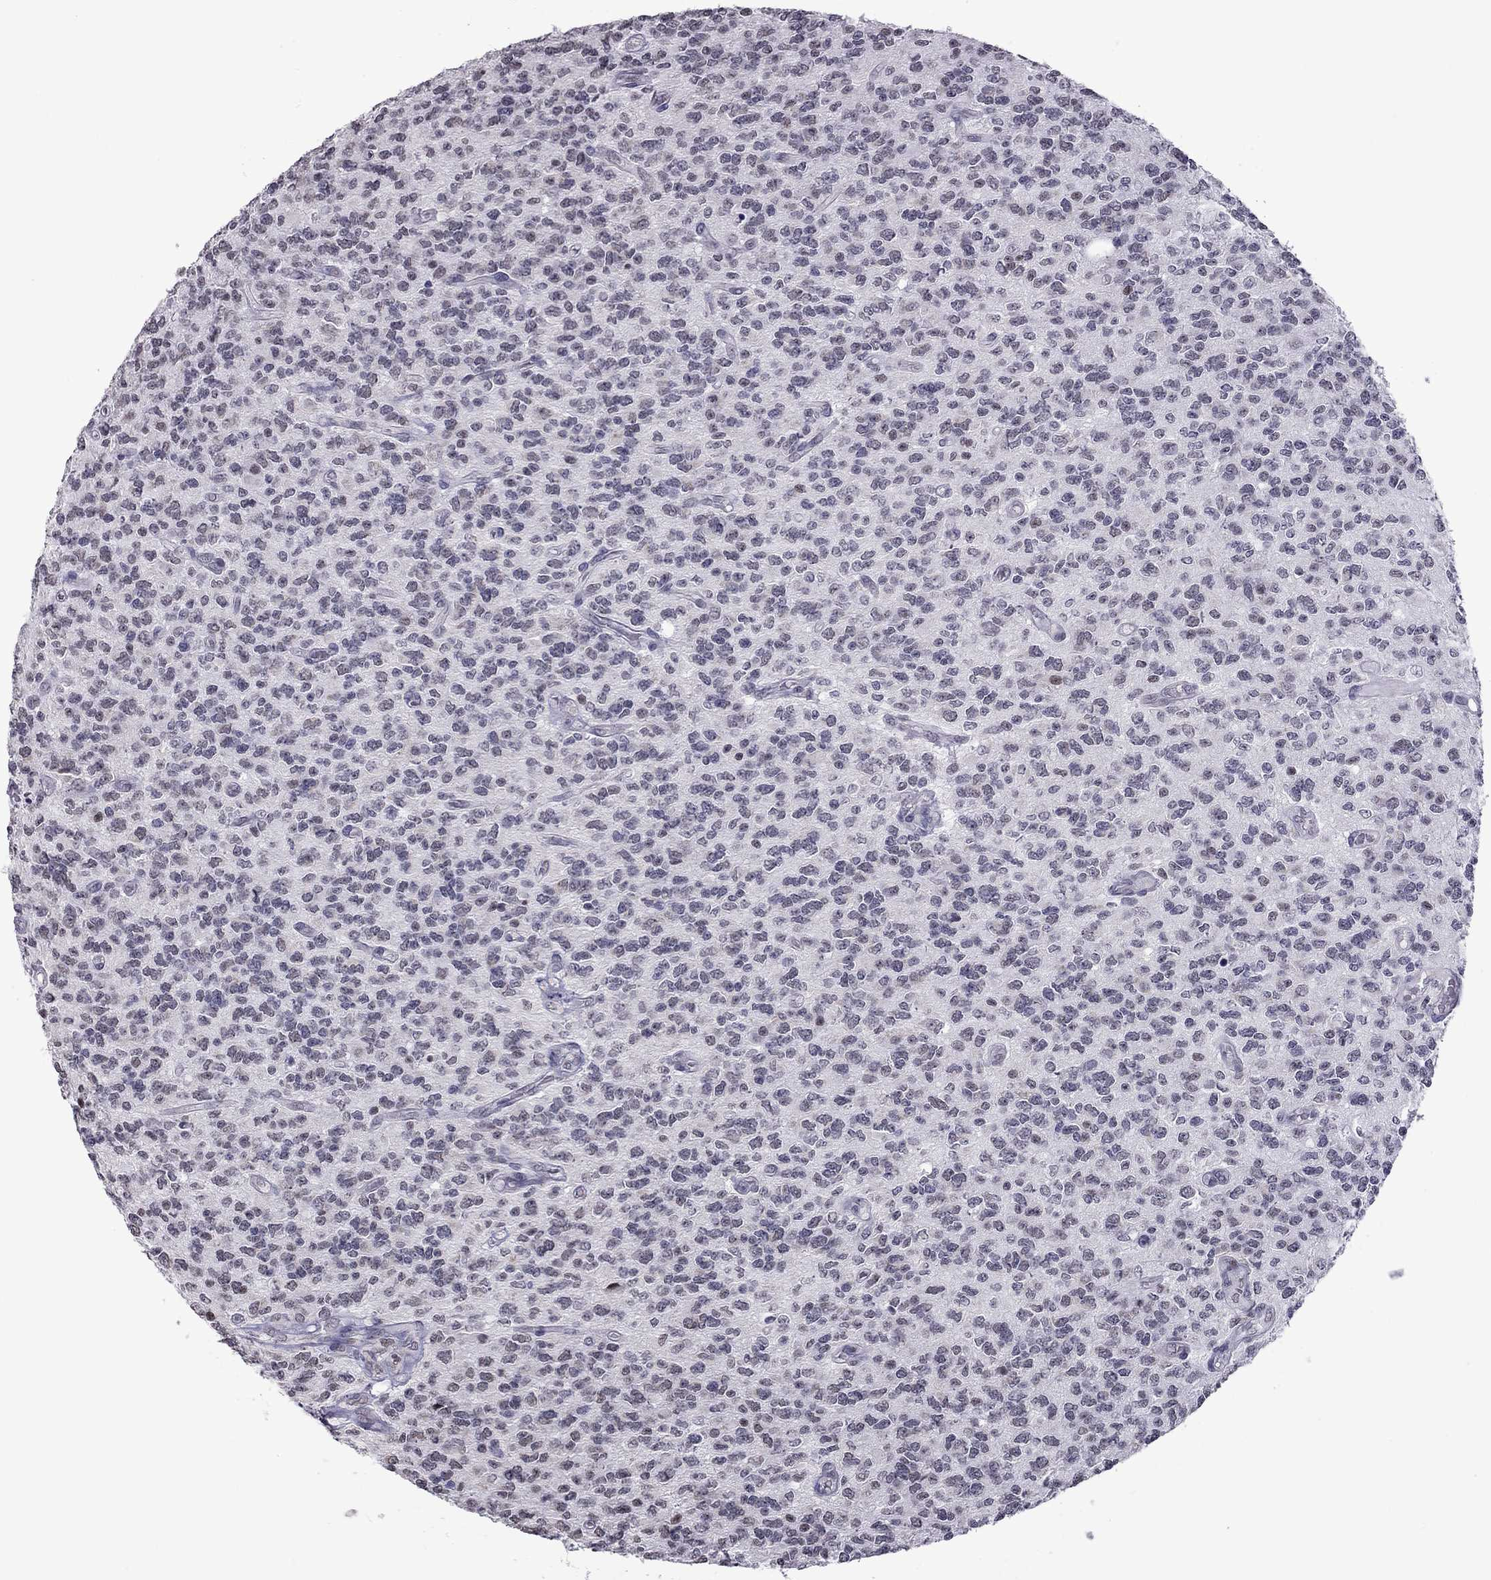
{"staining": {"intensity": "moderate", "quantity": "<25%", "location": "nuclear"}, "tissue": "glioma", "cell_type": "Tumor cells", "image_type": "cancer", "snomed": [{"axis": "morphology", "description": "Glioma, malignant, Low grade"}, {"axis": "topography", "description": "Brain"}], "caption": "A brown stain labels moderate nuclear staining of a protein in malignant low-grade glioma tumor cells.", "gene": "PPP1R3A", "patient": {"sex": "female", "age": 45}}